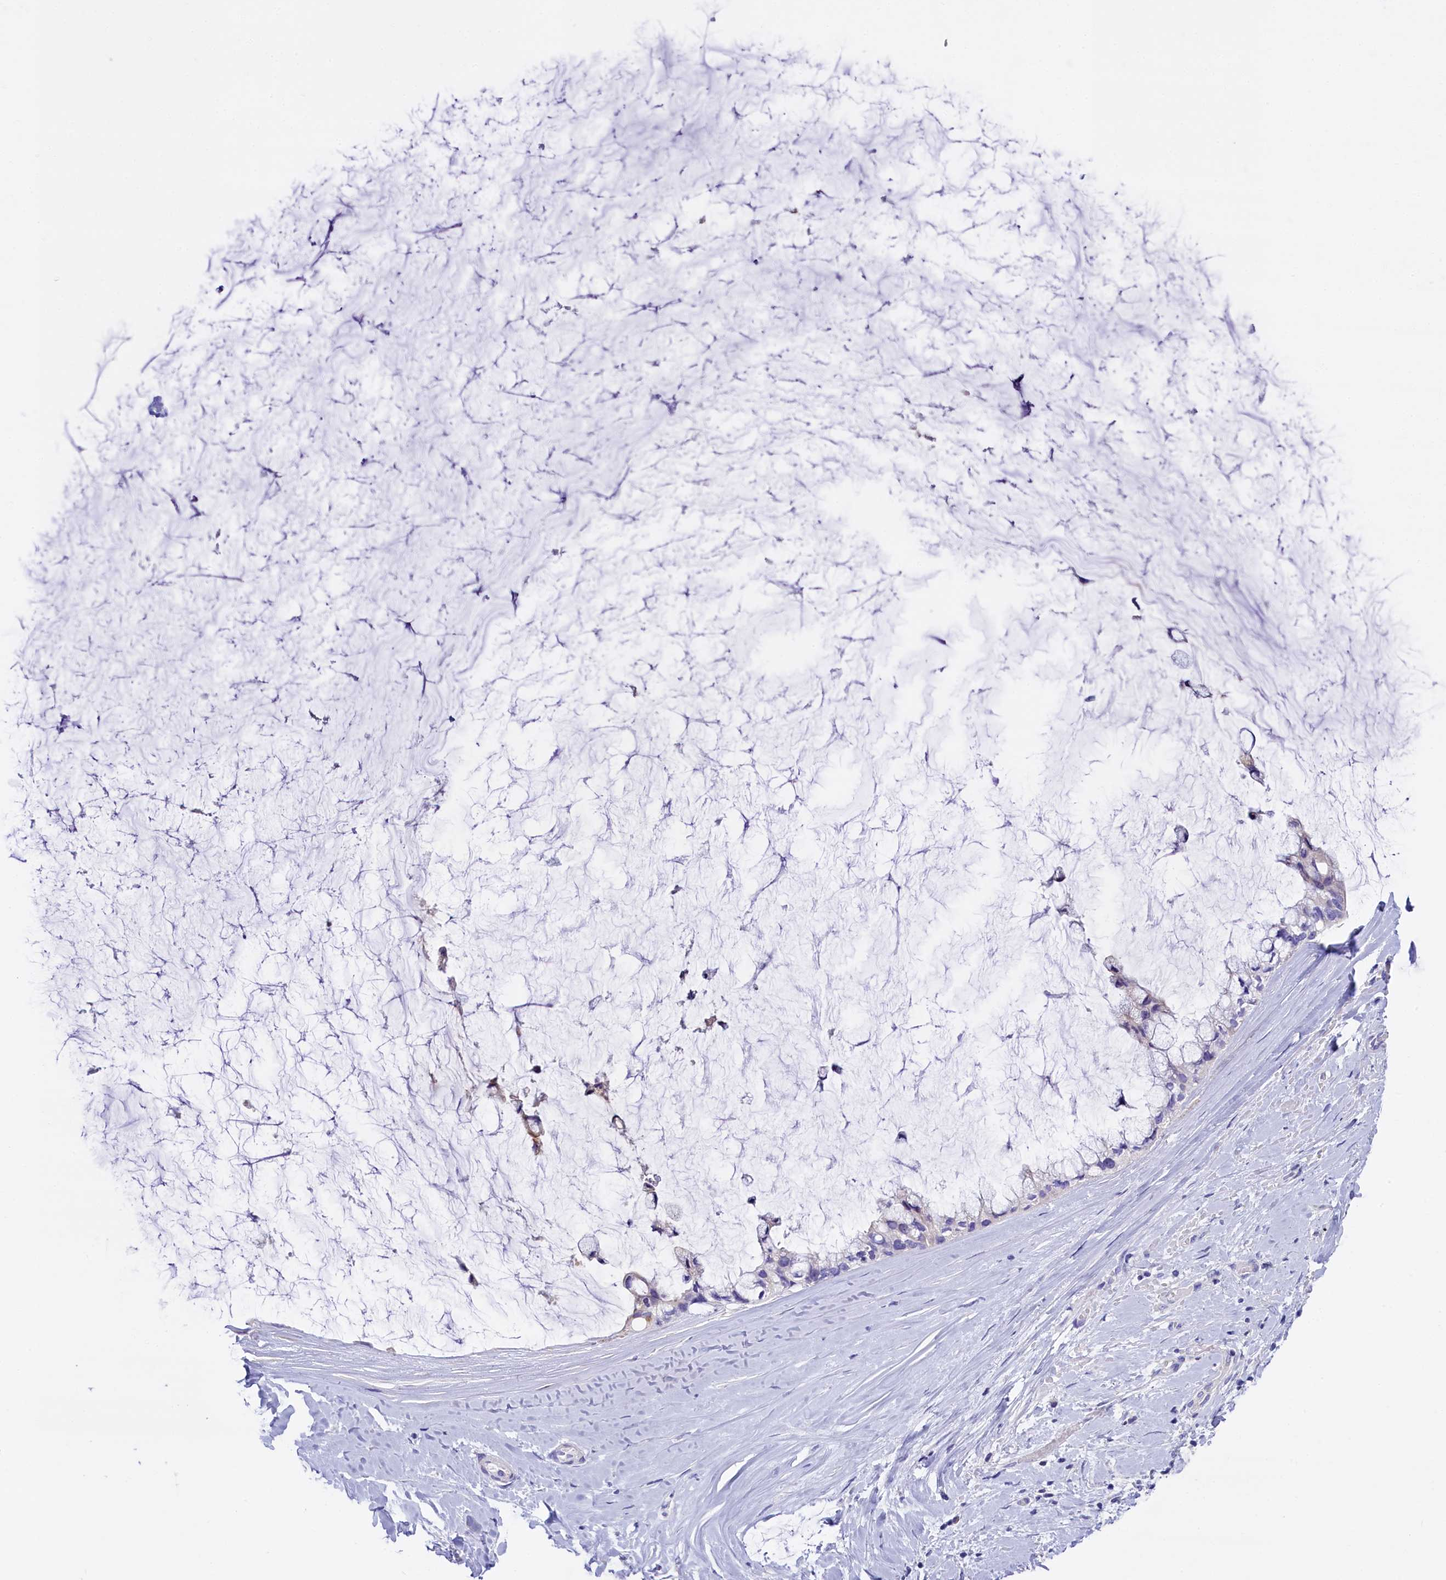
{"staining": {"intensity": "moderate", "quantity": "<25%", "location": "cytoplasmic/membranous"}, "tissue": "ovarian cancer", "cell_type": "Tumor cells", "image_type": "cancer", "snomed": [{"axis": "morphology", "description": "Cystadenocarcinoma, mucinous, NOS"}, {"axis": "topography", "description": "Ovary"}], "caption": "A high-resolution photomicrograph shows IHC staining of ovarian cancer, which demonstrates moderate cytoplasmic/membranous staining in about <25% of tumor cells.", "gene": "RTTN", "patient": {"sex": "female", "age": 39}}